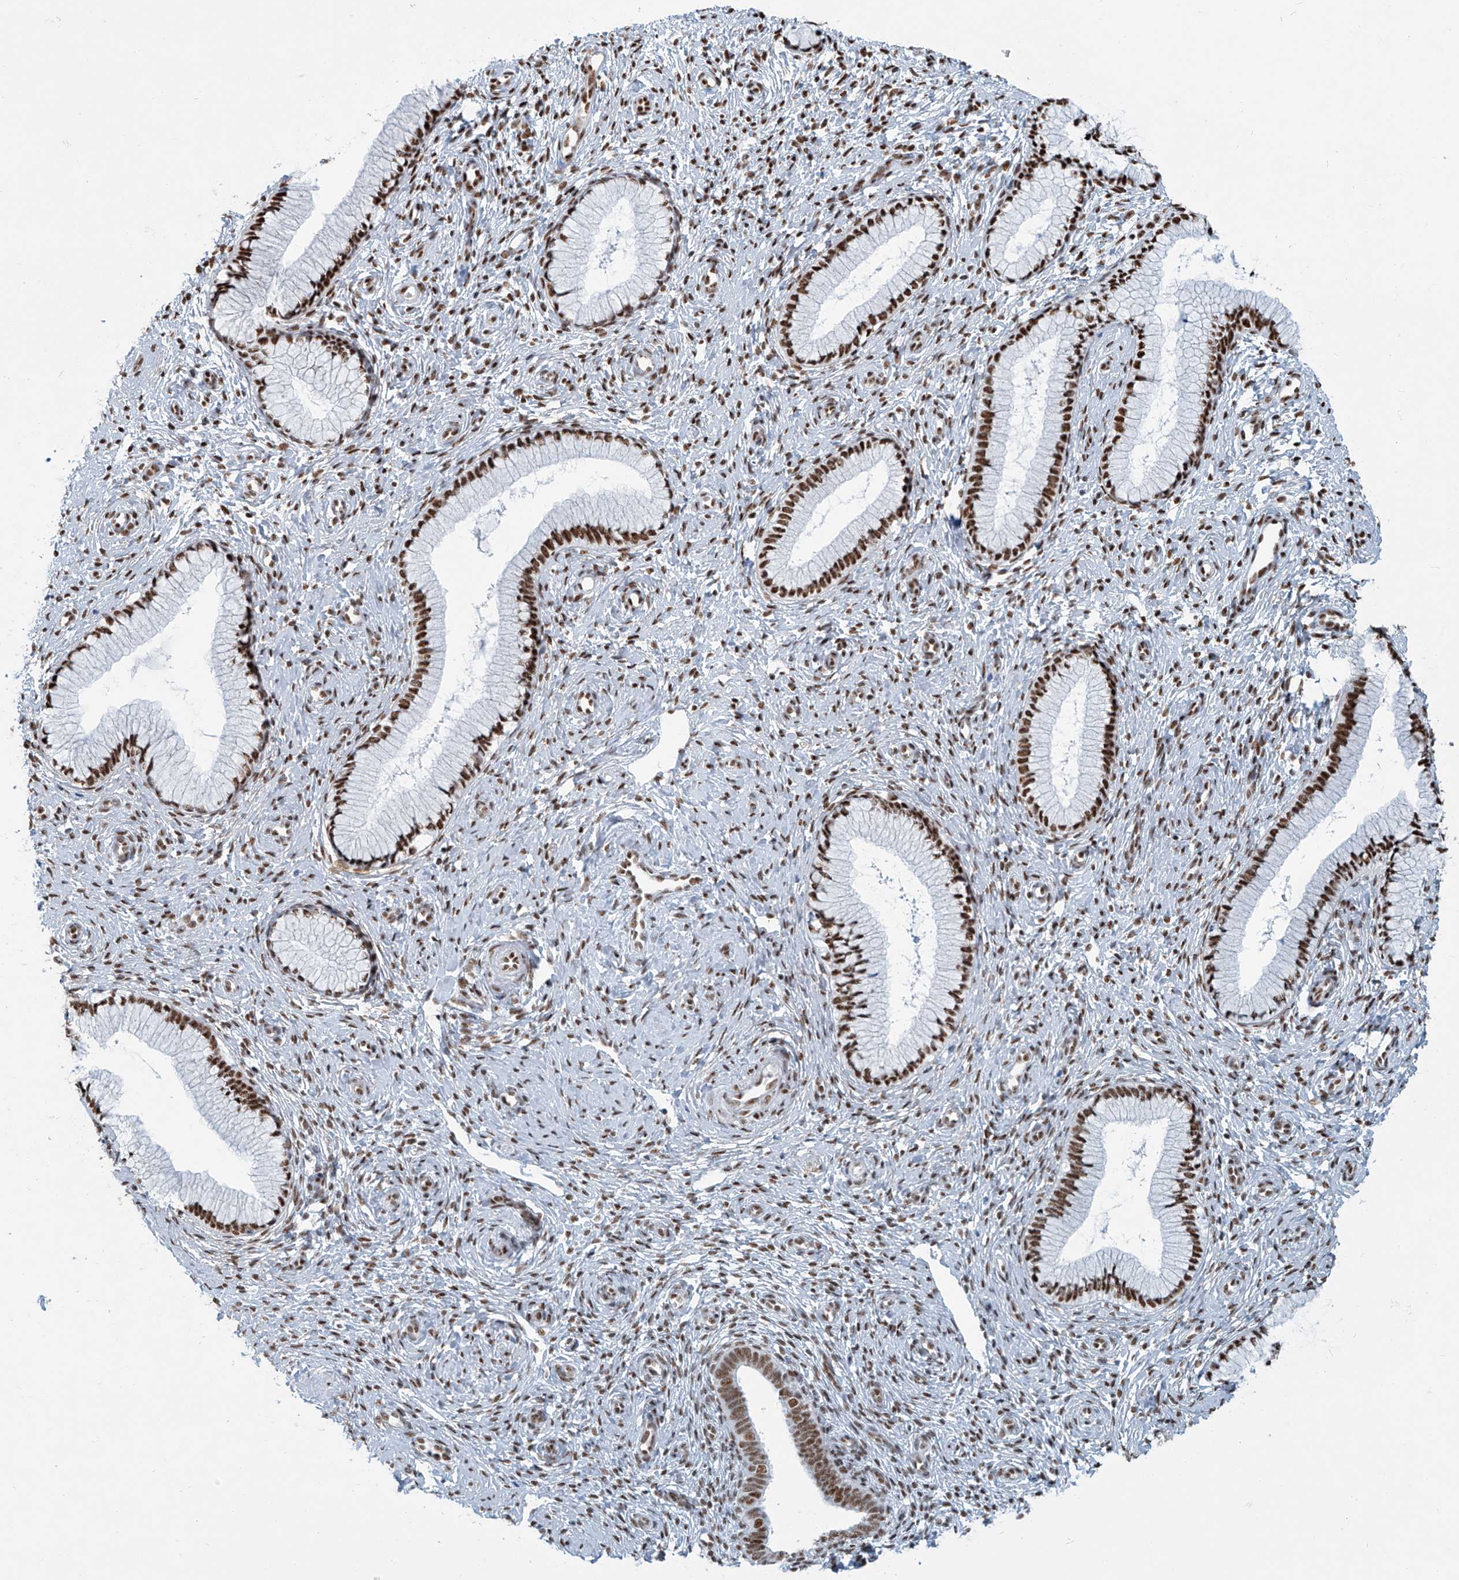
{"staining": {"intensity": "strong", "quantity": ">75%", "location": "nuclear"}, "tissue": "cervix", "cell_type": "Glandular cells", "image_type": "normal", "snomed": [{"axis": "morphology", "description": "Normal tissue, NOS"}, {"axis": "topography", "description": "Cervix"}], "caption": "Immunohistochemistry image of benign human cervix stained for a protein (brown), which reveals high levels of strong nuclear staining in about >75% of glandular cells.", "gene": "ENSG00000257390", "patient": {"sex": "female", "age": 27}}